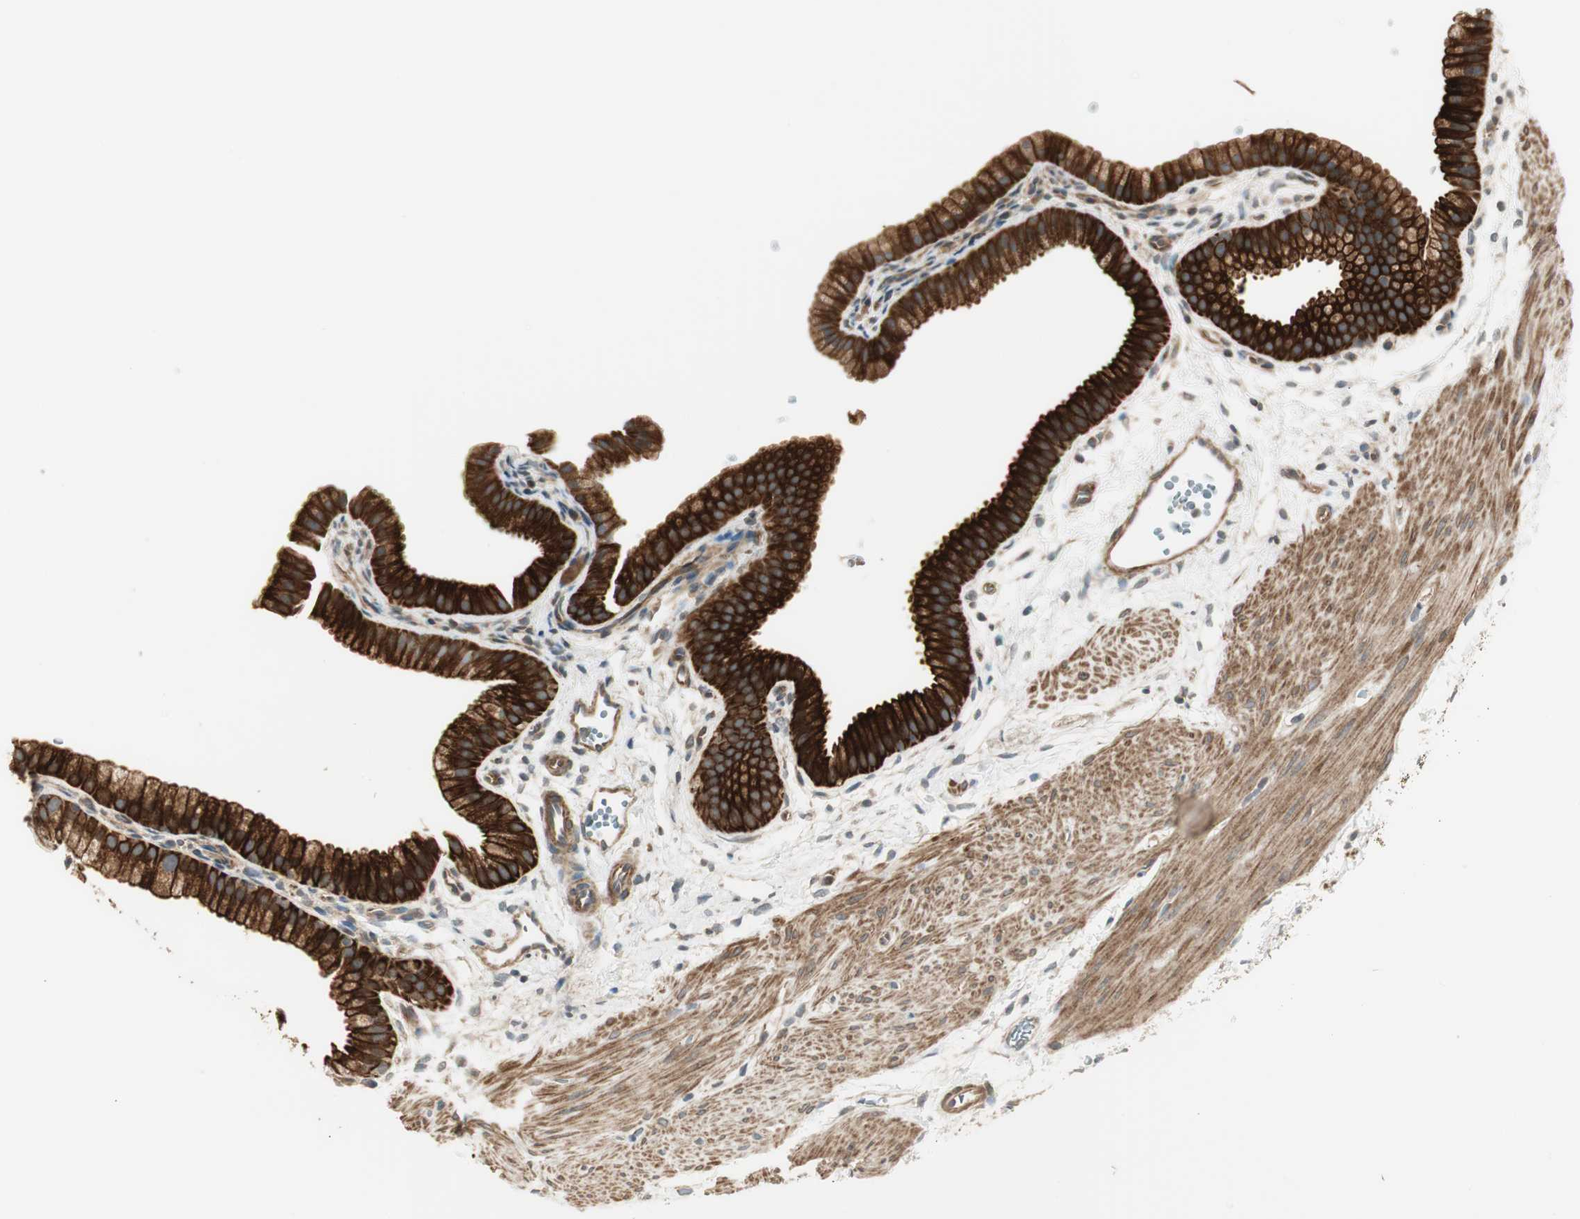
{"staining": {"intensity": "strong", "quantity": ">75%", "location": "cytoplasmic/membranous"}, "tissue": "gallbladder", "cell_type": "Glandular cells", "image_type": "normal", "snomed": [{"axis": "morphology", "description": "Normal tissue, NOS"}, {"axis": "topography", "description": "Gallbladder"}], "caption": "Strong cytoplasmic/membranous protein staining is appreciated in about >75% of glandular cells in gallbladder.", "gene": "PFDN5", "patient": {"sex": "female", "age": 64}}